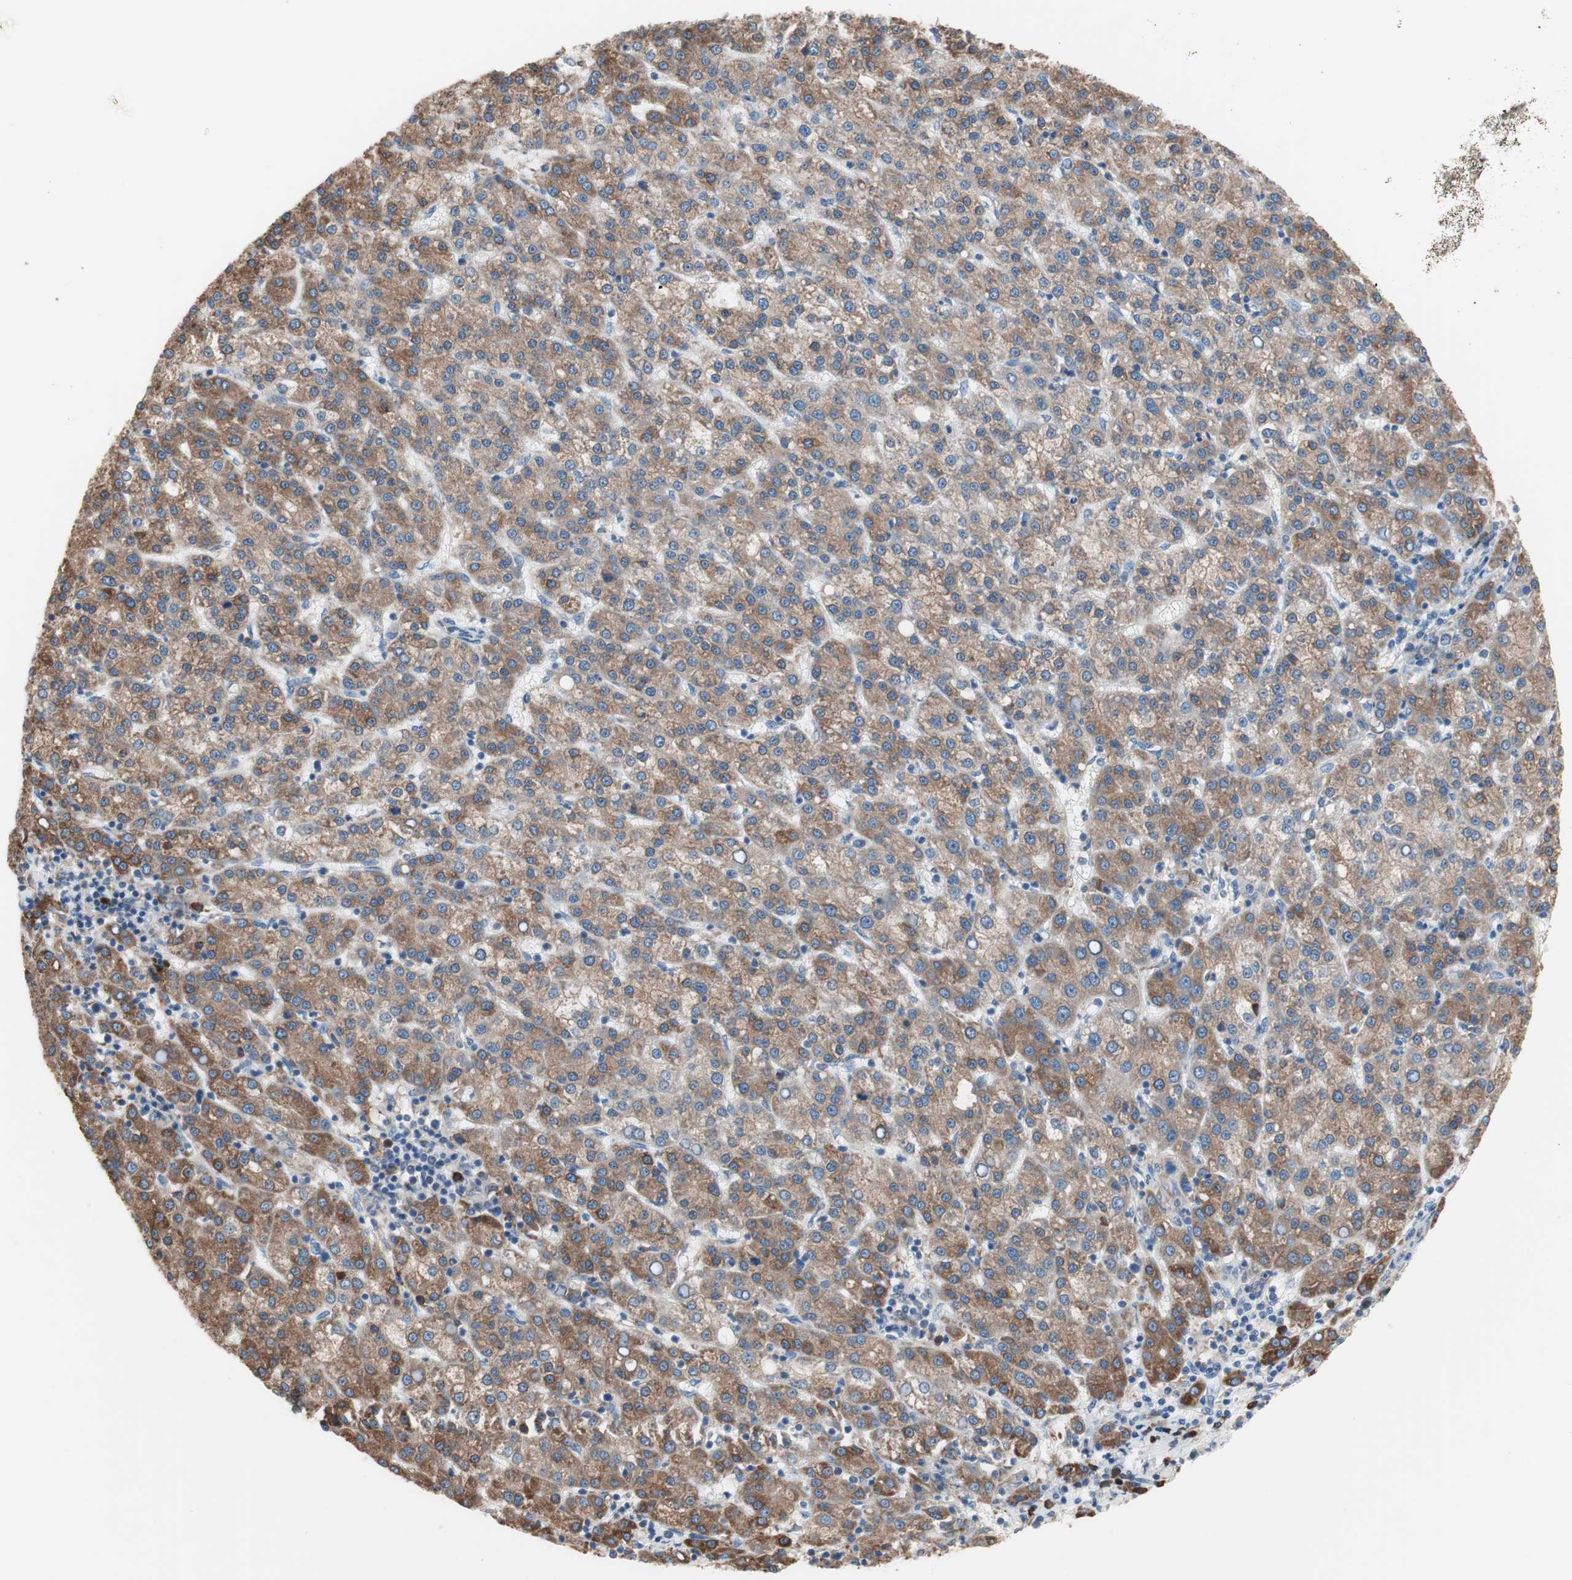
{"staining": {"intensity": "moderate", "quantity": ">75%", "location": "cytoplasmic/membranous"}, "tissue": "liver cancer", "cell_type": "Tumor cells", "image_type": "cancer", "snomed": [{"axis": "morphology", "description": "Carcinoma, Hepatocellular, NOS"}, {"axis": "topography", "description": "Liver"}], "caption": "A high-resolution micrograph shows immunohistochemistry (IHC) staining of hepatocellular carcinoma (liver), which exhibits moderate cytoplasmic/membranous expression in about >75% of tumor cells.", "gene": "SLC27A4", "patient": {"sex": "female", "age": 58}}